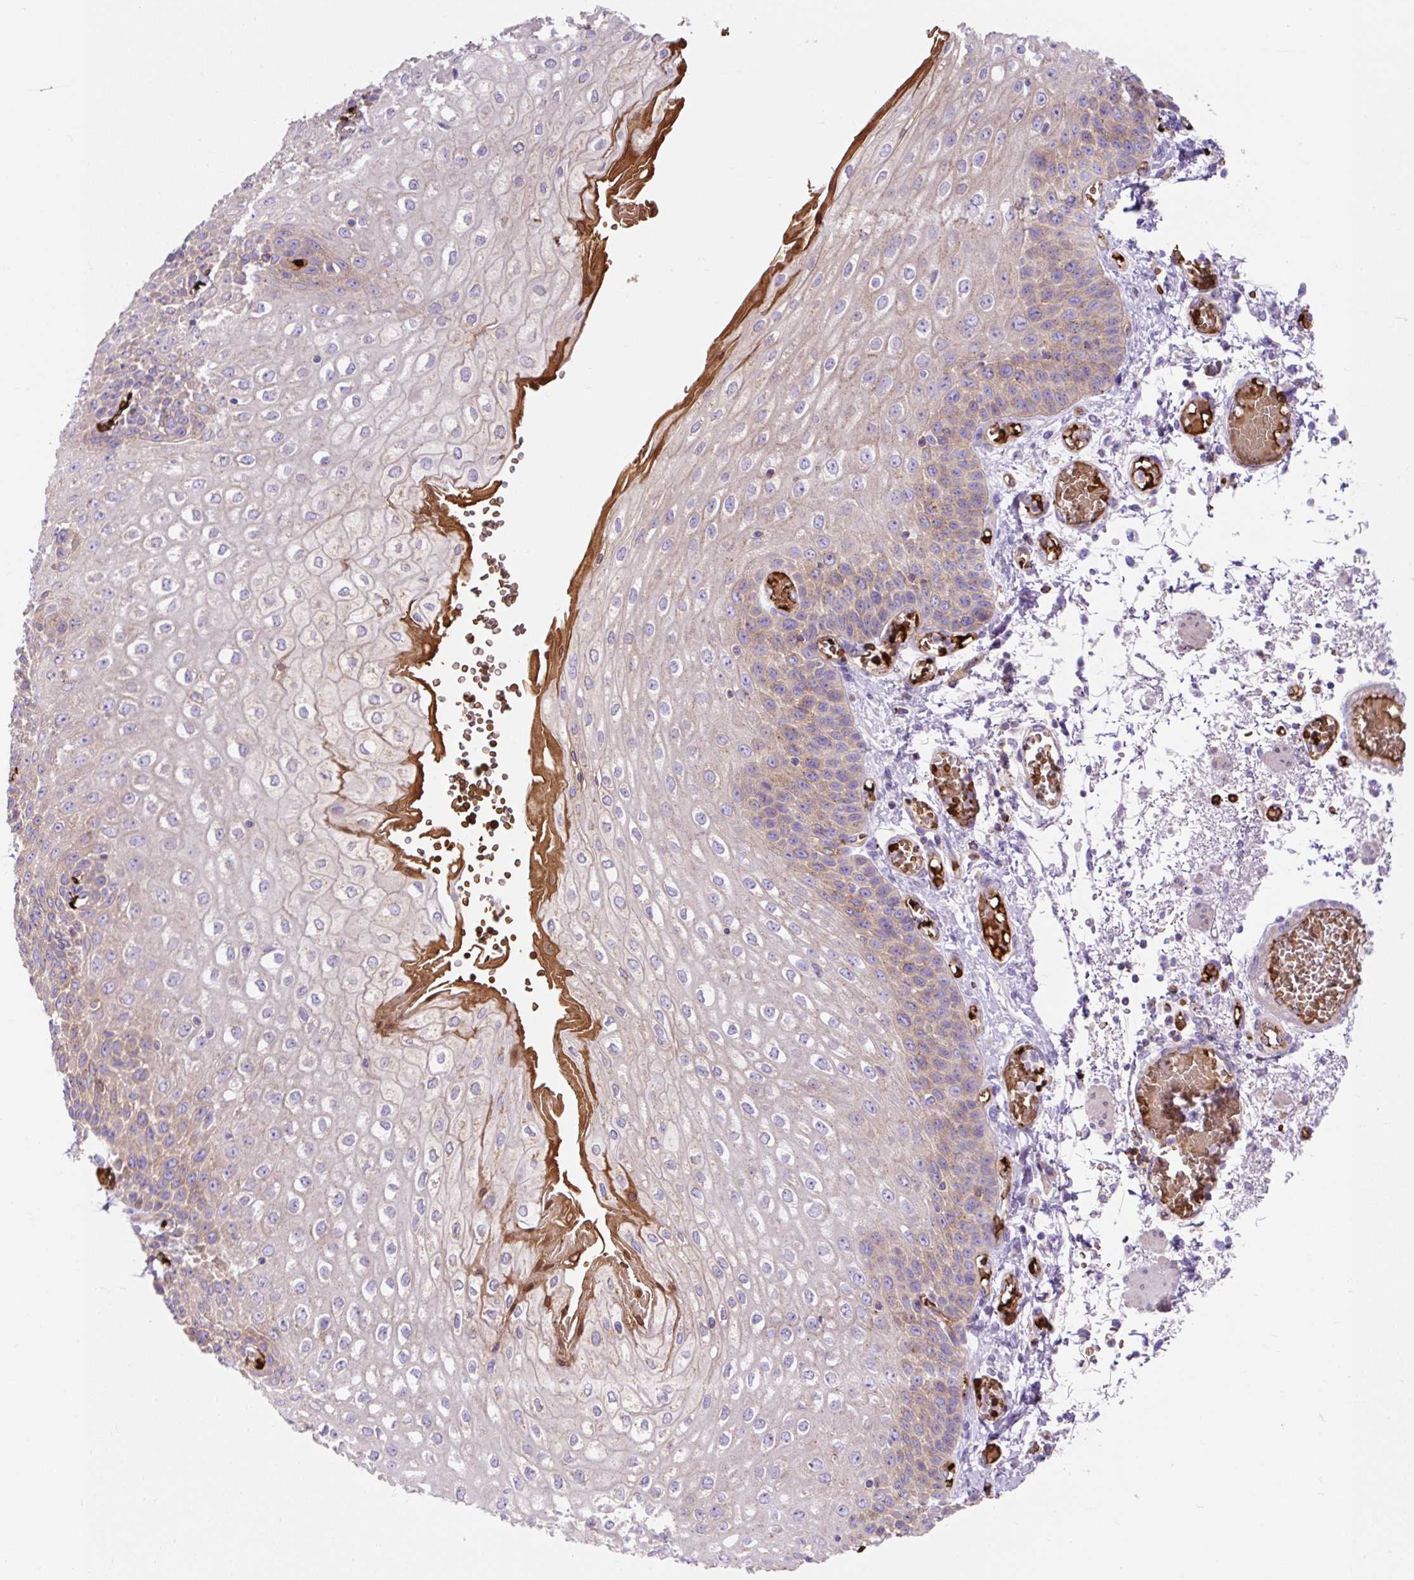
{"staining": {"intensity": "moderate", "quantity": "<25%", "location": "cytoplasmic/membranous"}, "tissue": "esophagus", "cell_type": "Squamous epithelial cells", "image_type": "normal", "snomed": [{"axis": "morphology", "description": "Normal tissue, NOS"}, {"axis": "morphology", "description": "Adenocarcinoma, NOS"}, {"axis": "topography", "description": "Esophagus"}], "caption": "Immunohistochemistry (IHC) (DAB (3,3'-diaminobenzidine)) staining of unremarkable human esophagus reveals moderate cytoplasmic/membranous protein expression in approximately <25% of squamous epithelial cells. (Brightfield microscopy of DAB IHC at high magnification).", "gene": "HIP1R", "patient": {"sex": "male", "age": 81}}